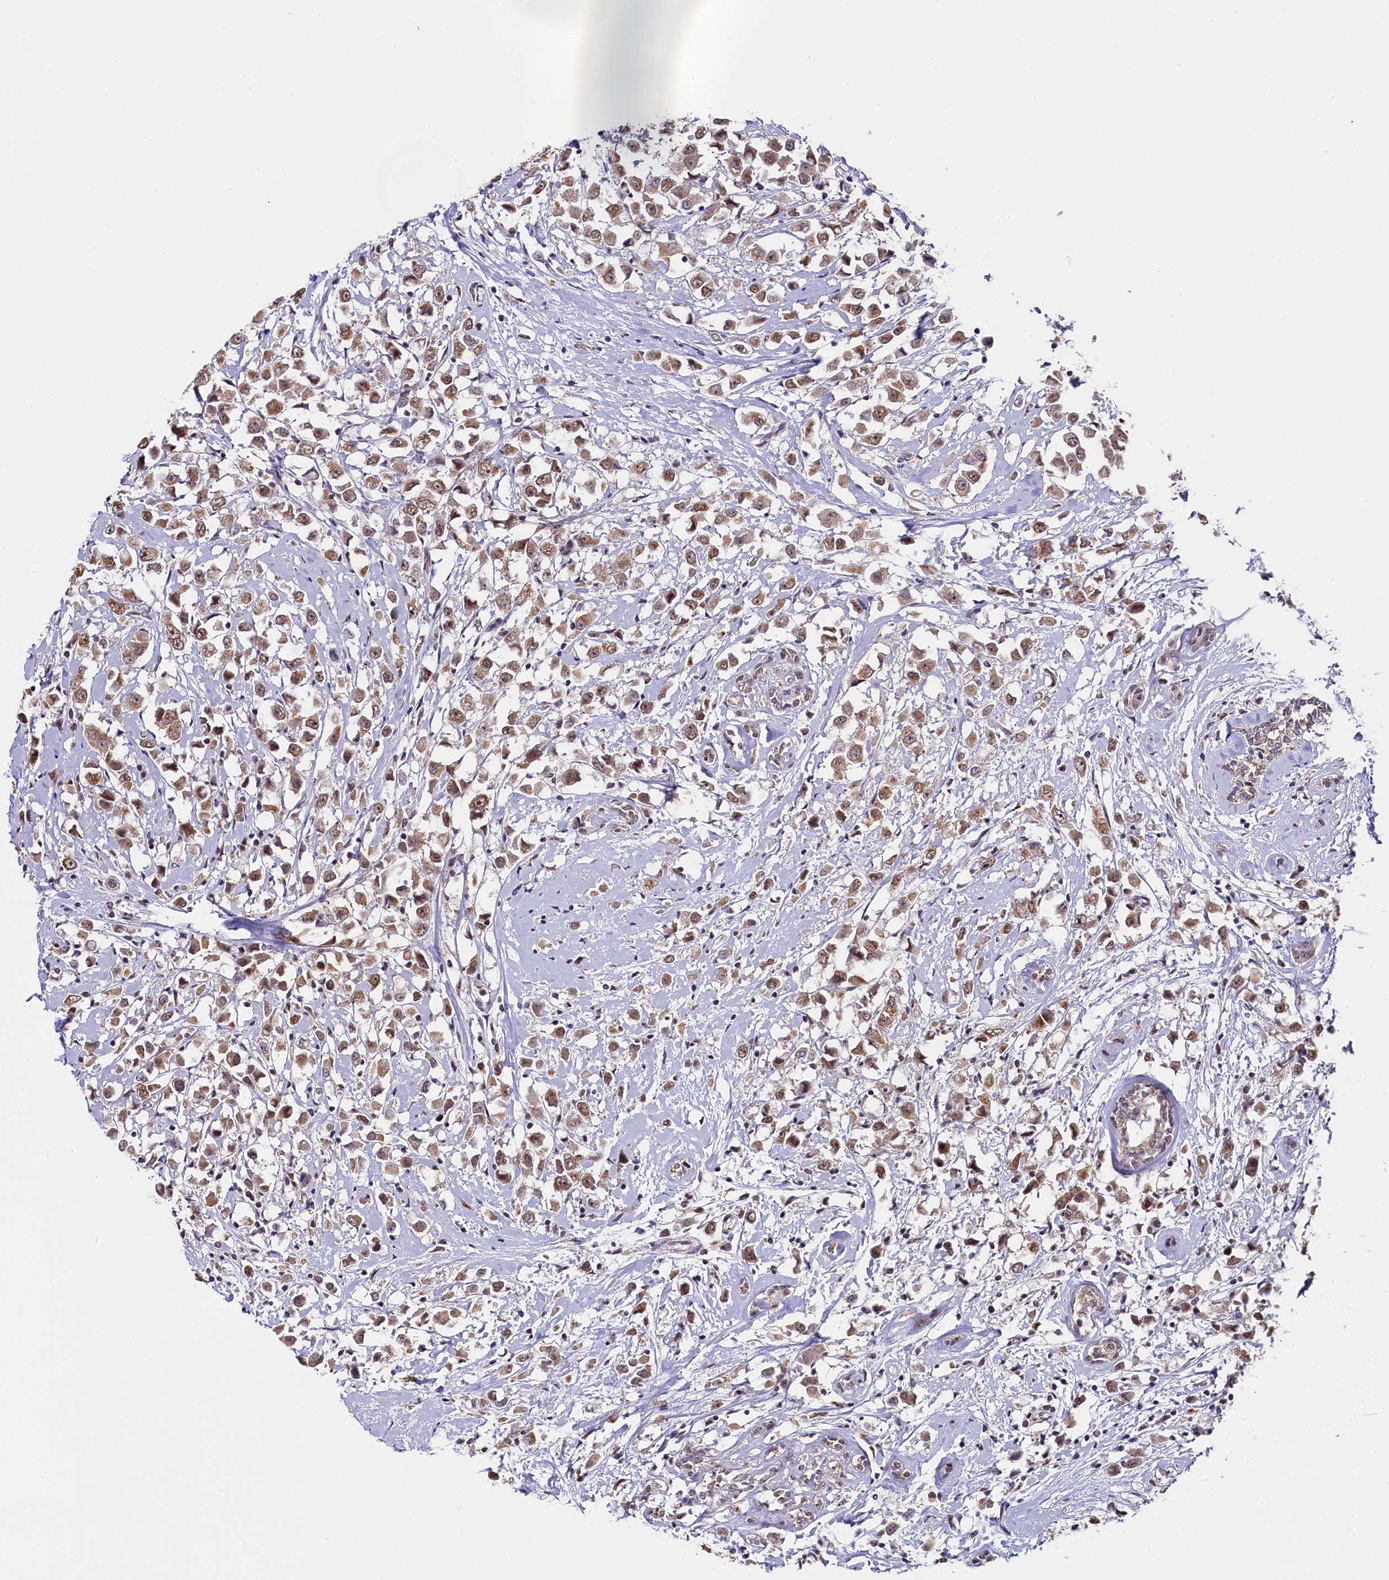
{"staining": {"intensity": "moderate", "quantity": ">75%", "location": "cytoplasmic/membranous,nuclear"}, "tissue": "breast cancer", "cell_type": "Tumor cells", "image_type": "cancer", "snomed": [{"axis": "morphology", "description": "Duct carcinoma"}, {"axis": "topography", "description": "Breast"}], "caption": "Immunohistochemical staining of human breast cancer demonstrates medium levels of moderate cytoplasmic/membranous and nuclear protein positivity in about >75% of tumor cells.", "gene": "NCBP1", "patient": {"sex": "female", "age": 87}}